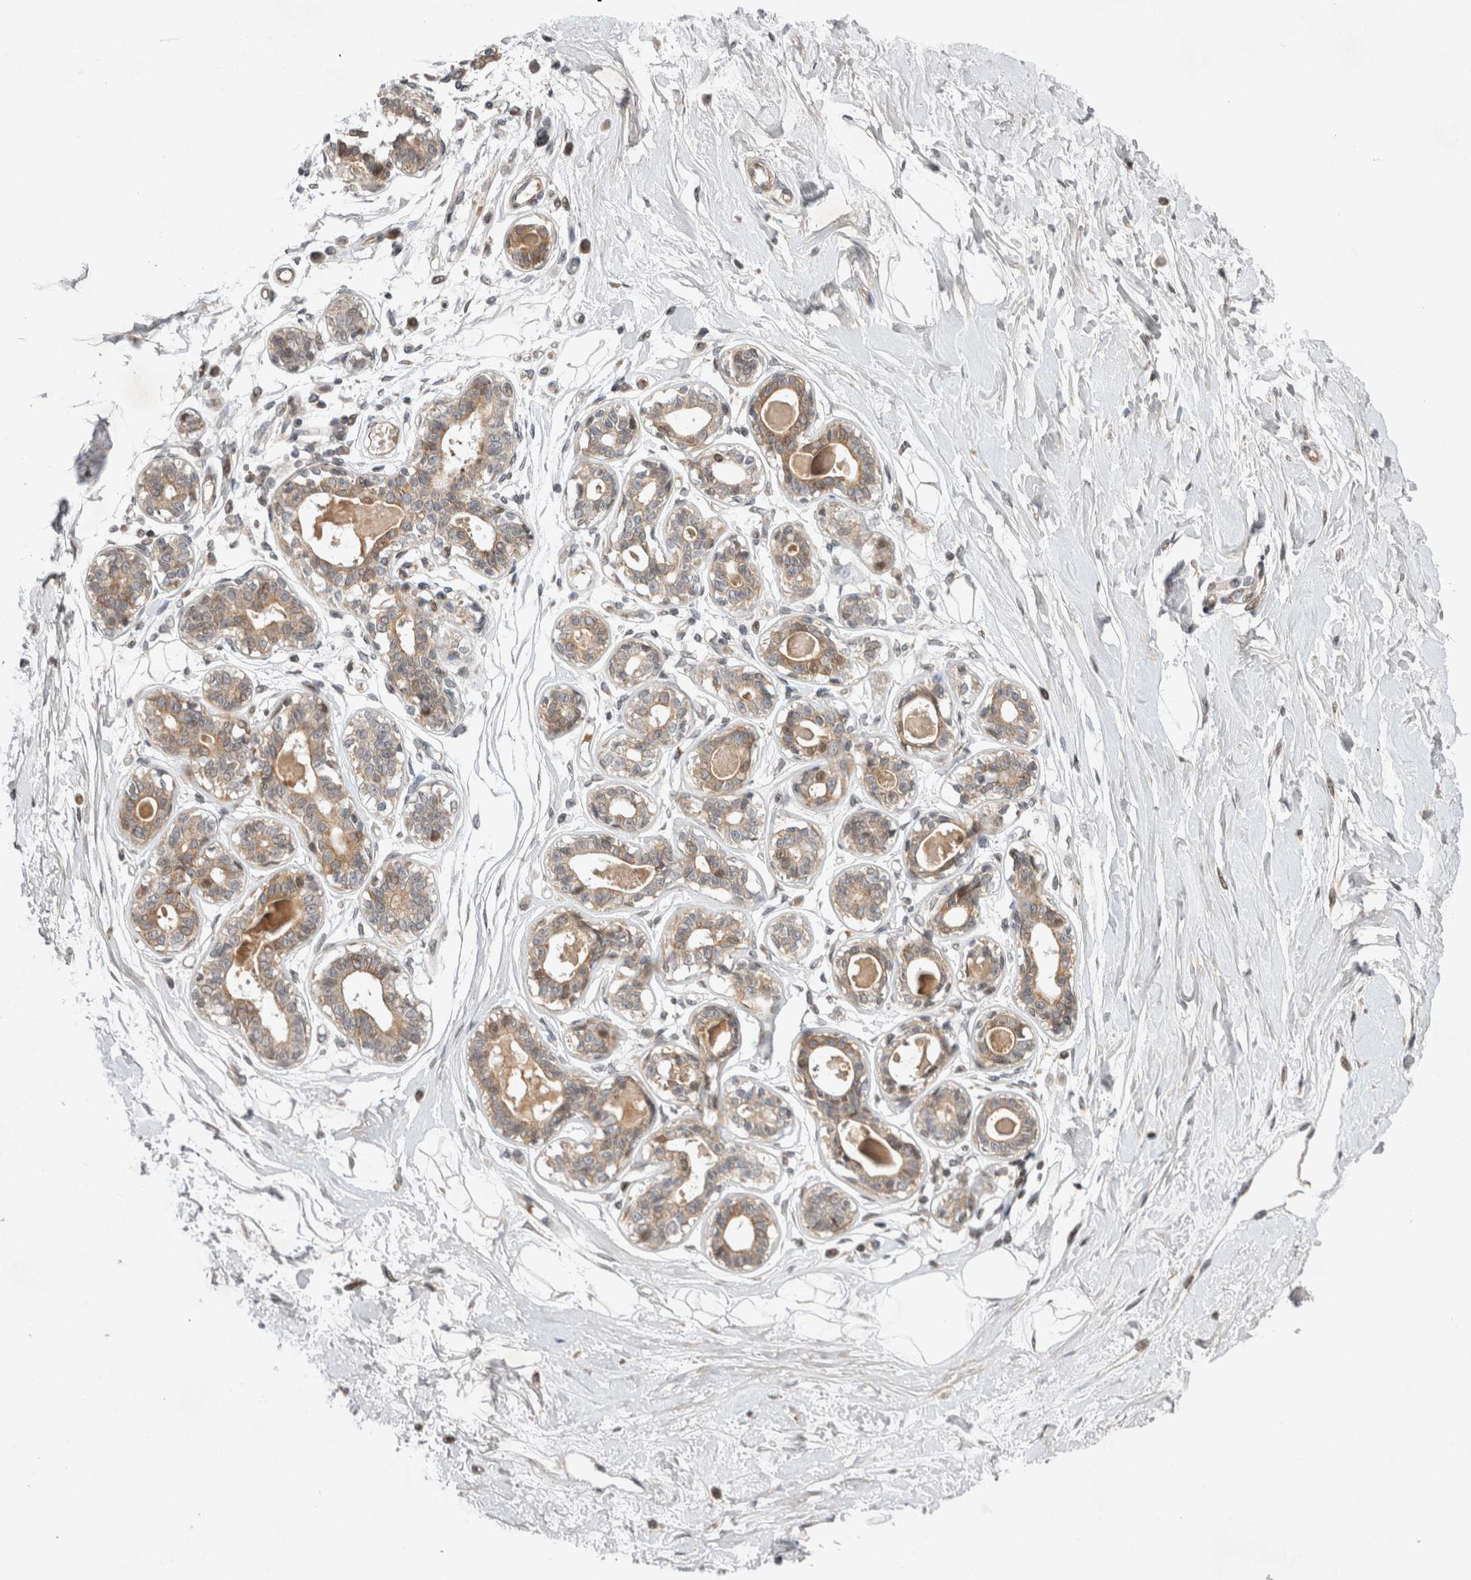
{"staining": {"intensity": "negative", "quantity": "none", "location": "none"}, "tissue": "breast", "cell_type": "Adipocytes", "image_type": "normal", "snomed": [{"axis": "morphology", "description": "Normal tissue, NOS"}, {"axis": "topography", "description": "Breast"}], "caption": "Immunohistochemistry (IHC) image of normal breast: human breast stained with DAB (3,3'-diaminobenzidine) shows no significant protein expression in adipocytes.", "gene": "EIF2AK1", "patient": {"sex": "female", "age": 45}}